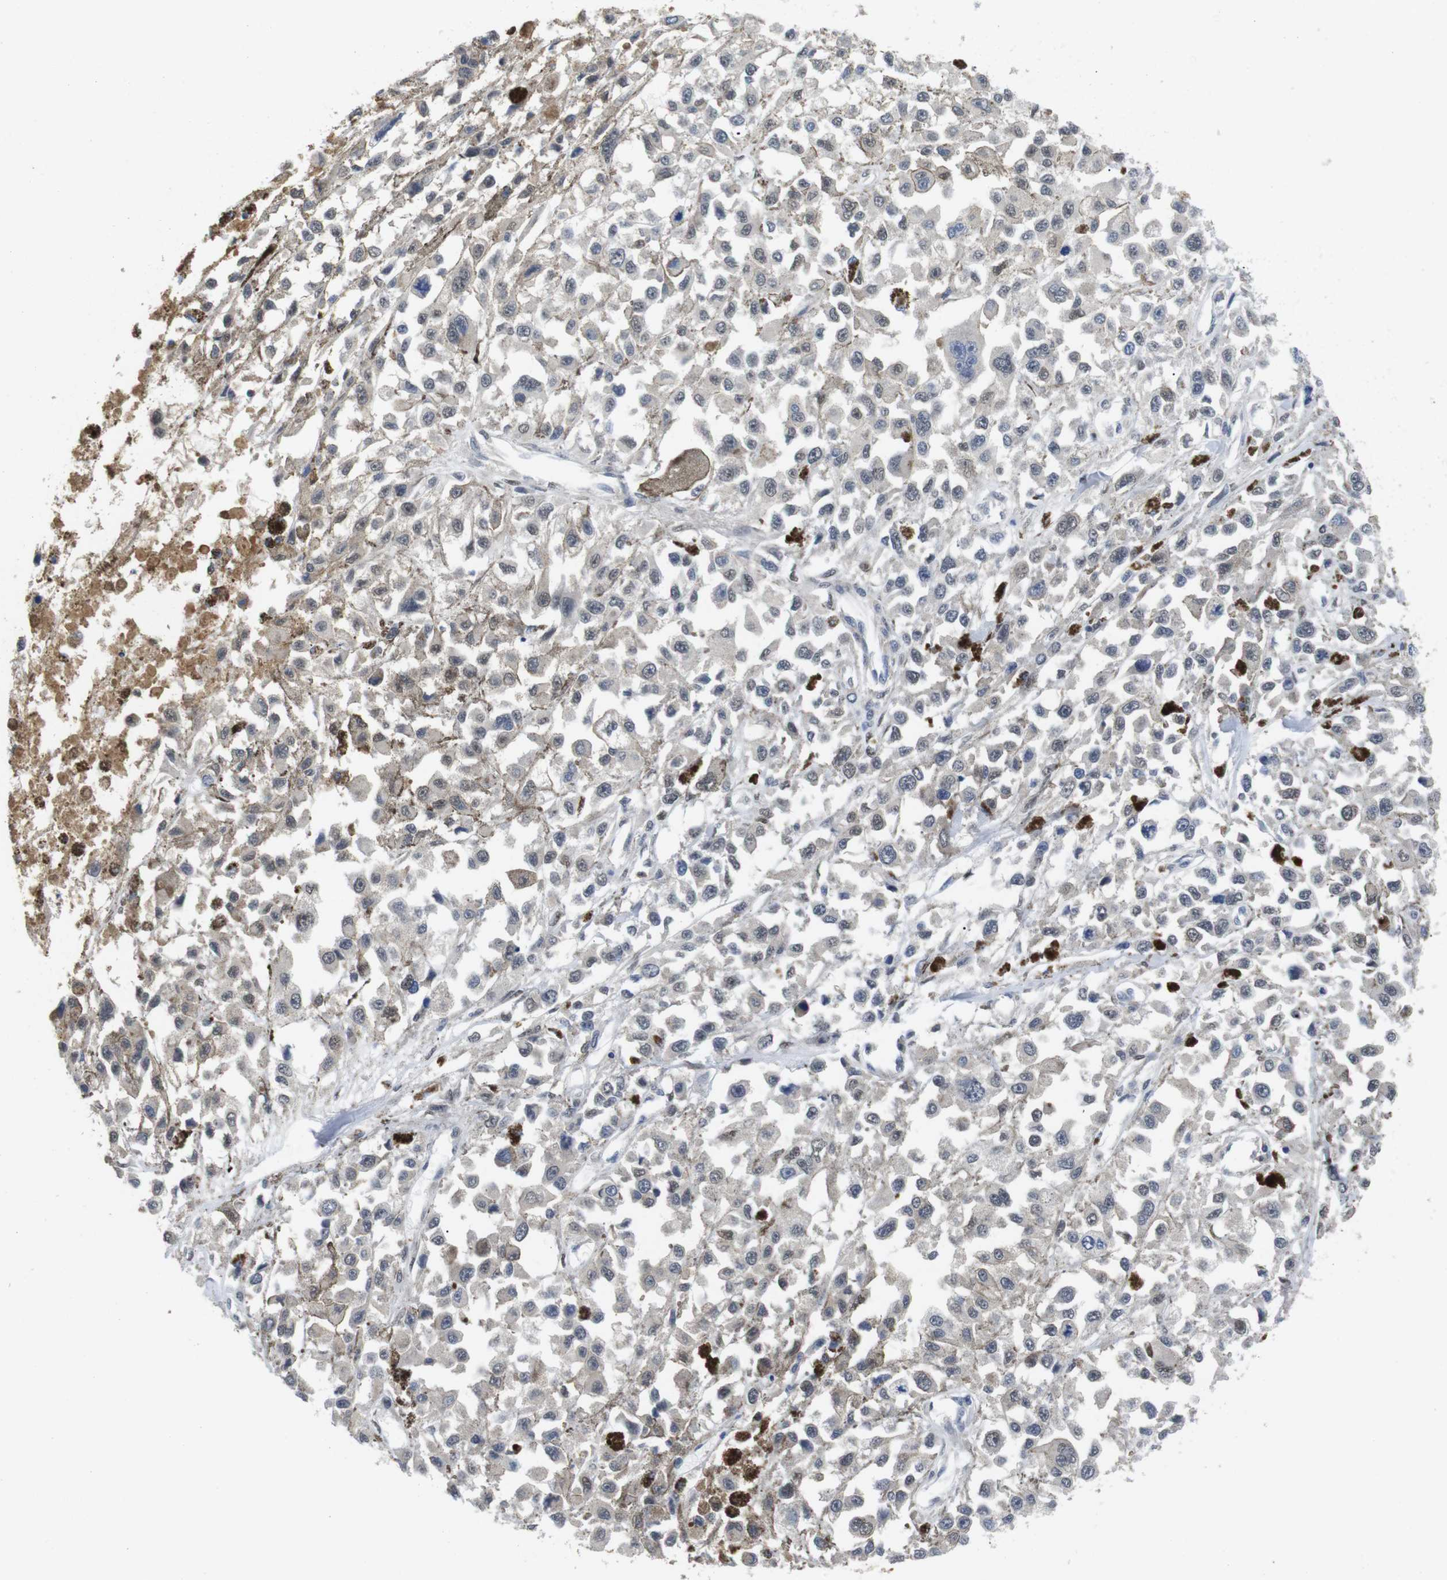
{"staining": {"intensity": "weak", "quantity": "<25%", "location": "nuclear"}, "tissue": "melanoma", "cell_type": "Tumor cells", "image_type": "cancer", "snomed": [{"axis": "morphology", "description": "Malignant melanoma, Metastatic site"}, {"axis": "topography", "description": "Lymph node"}], "caption": "This is an immunohistochemistry (IHC) photomicrograph of malignant melanoma (metastatic site). There is no positivity in tumor cells.", "gene": "FNTA", "patient": {"sex": "male", "age": 59}}